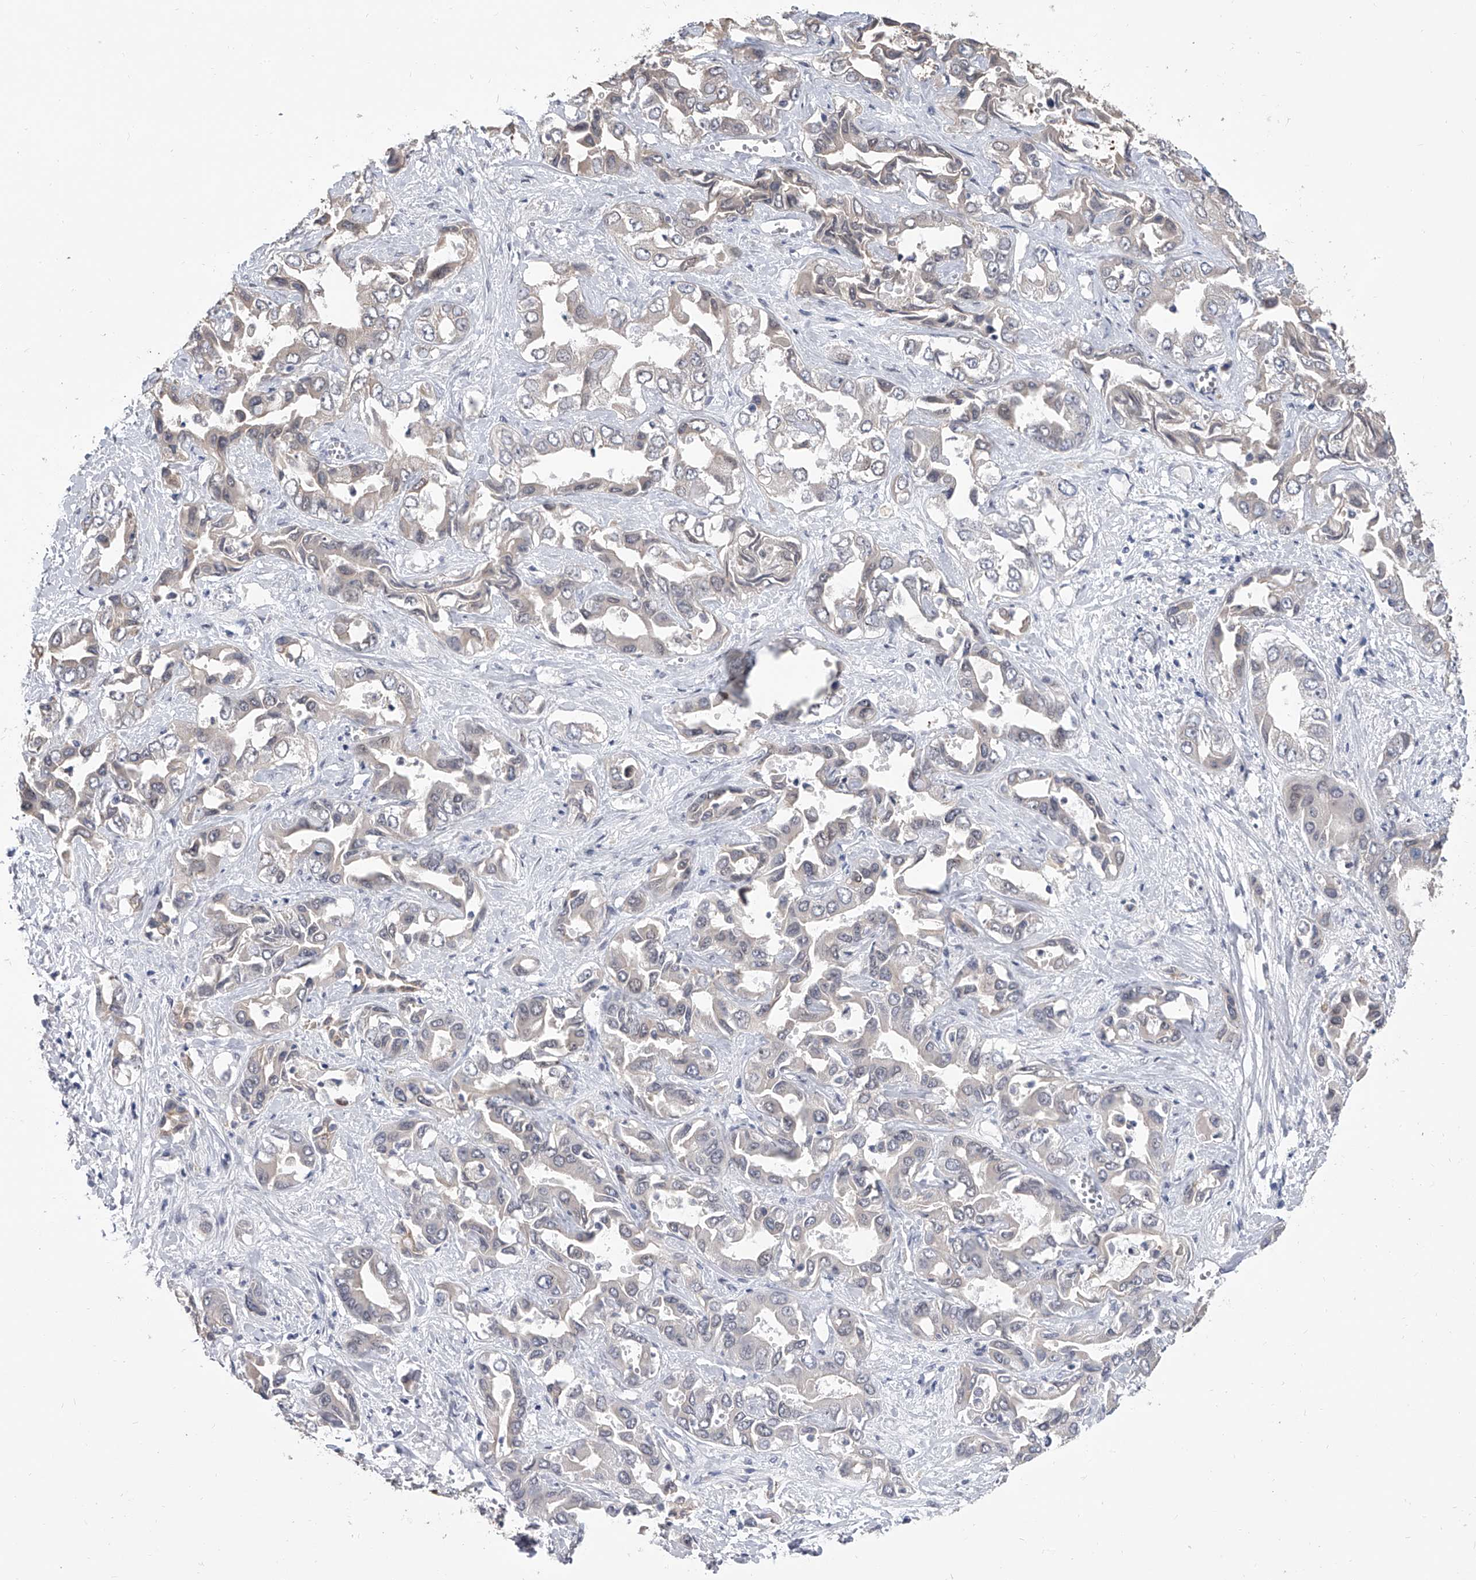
{"staining": {"intensity": "negative", "quantity": "none", "location": "none"}, "tissue": "liver cancer", "cell_type": "Tumor cells", "image_type": "cancer", "snomed": [{"axis": "morphology", "description": "Cholangiocarcinoma"}, {"axis": "topography", "description": "Liver"}], "caption": "This is a histopathology image of immunohistochemistry staining of liver cholangiocarcinoma, which shows no expression in tumor cells.", "gene": "BHLHE23", "patient": {"sex": "female", "age": 52}}